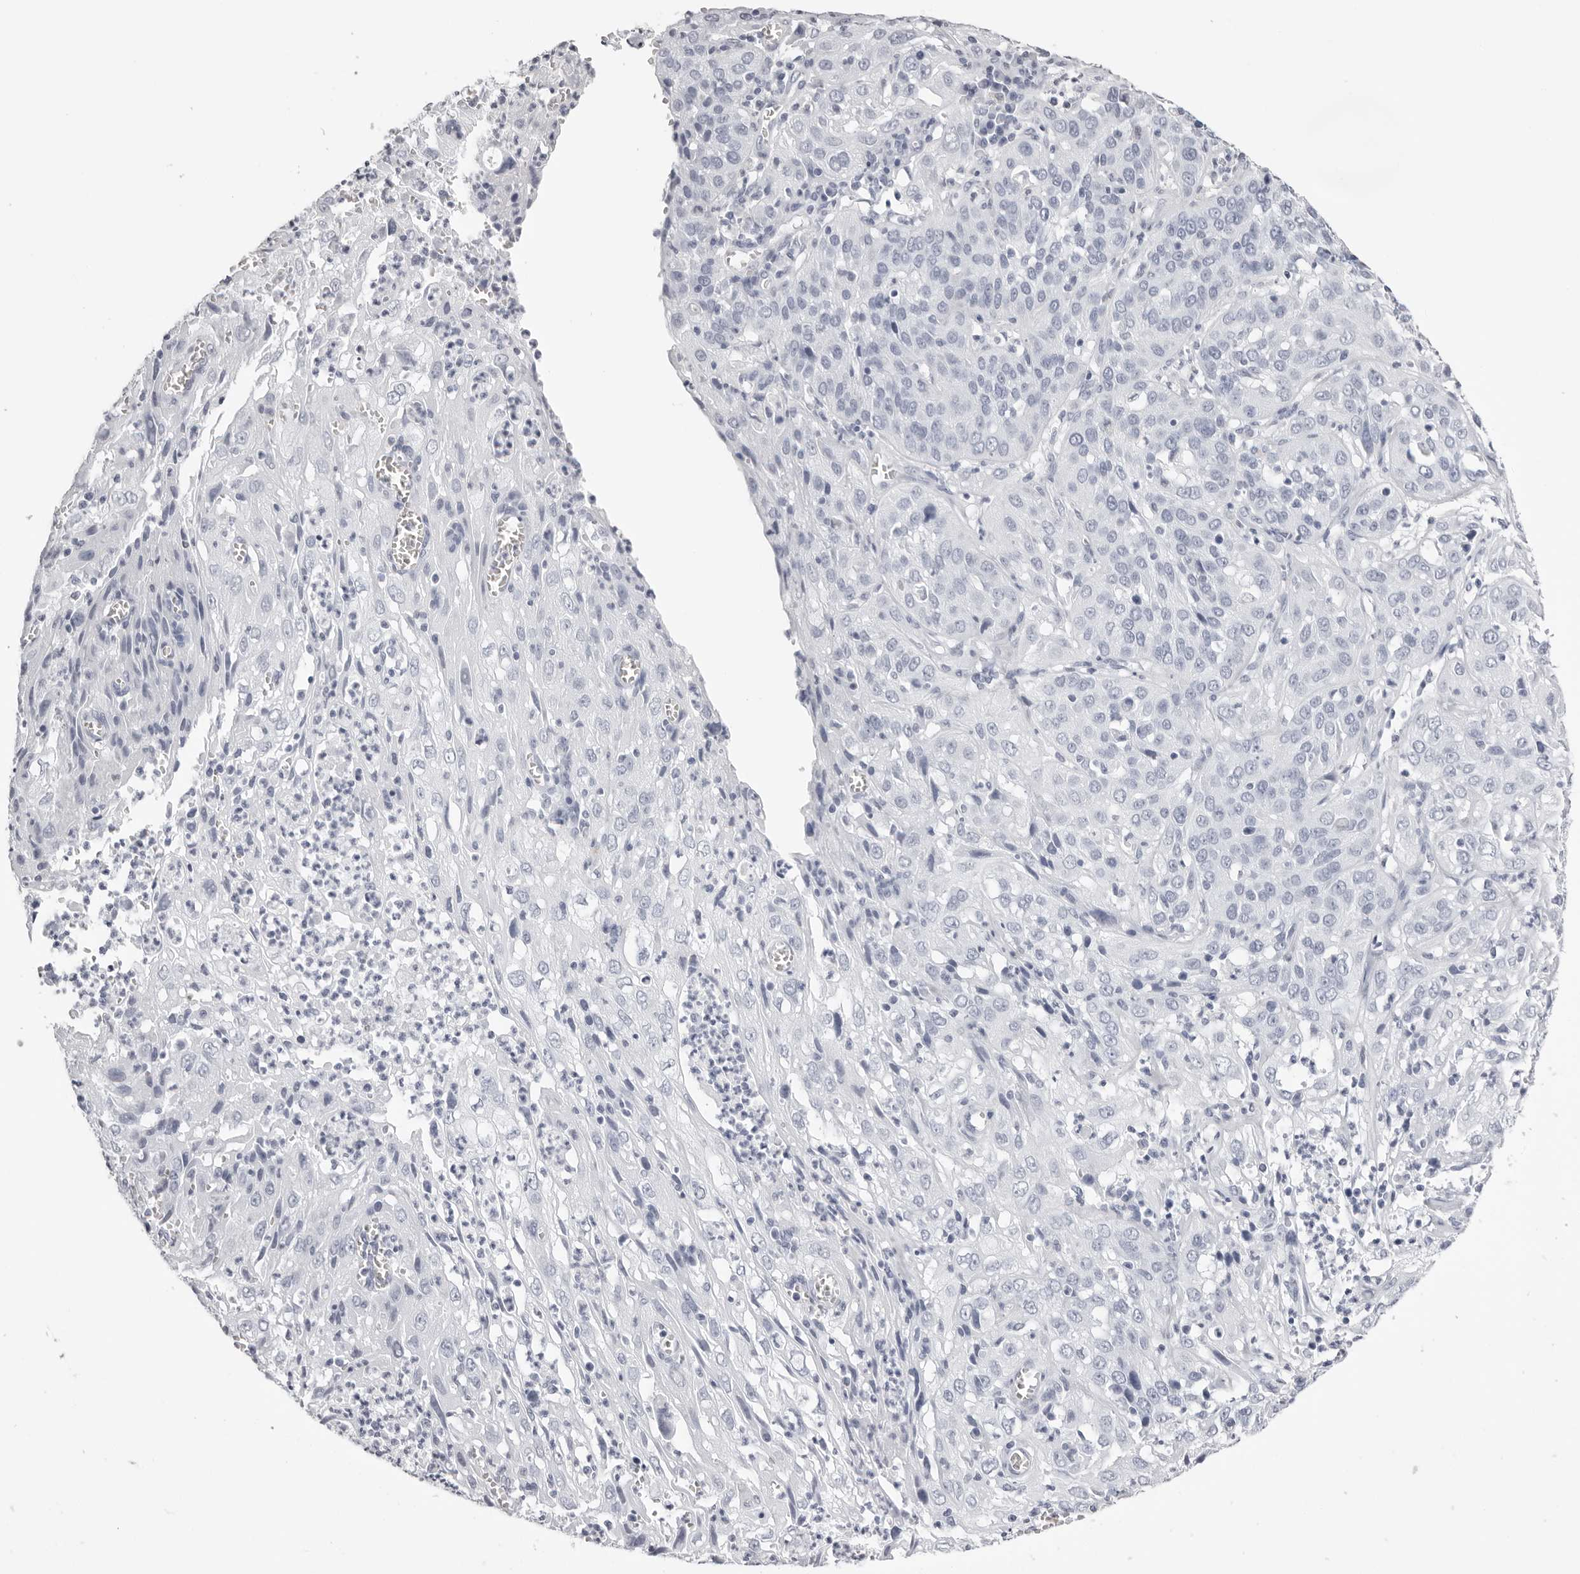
{"staining": {"intensity": "negative", "quantity": "none", "location": "none"}, "tissue": "cervical cancer", "cell_type": "Tumor cells", "image_type": "cancer", "snomed": [{"axis": "morphology", "description": "Squamous cell carcinoma, NOS"}, {"axis": "topography", "description": "Cervix"}], "caption": "The histopathology image displays no staining of tumor cells in cervical cancer (squamous cell carcinoma). (DAB (3,3'-diaminobenzidine) immunohistochemistry, high magnification).", "gene": "RHO", "patient": {"sex": "female", "age": 32}}